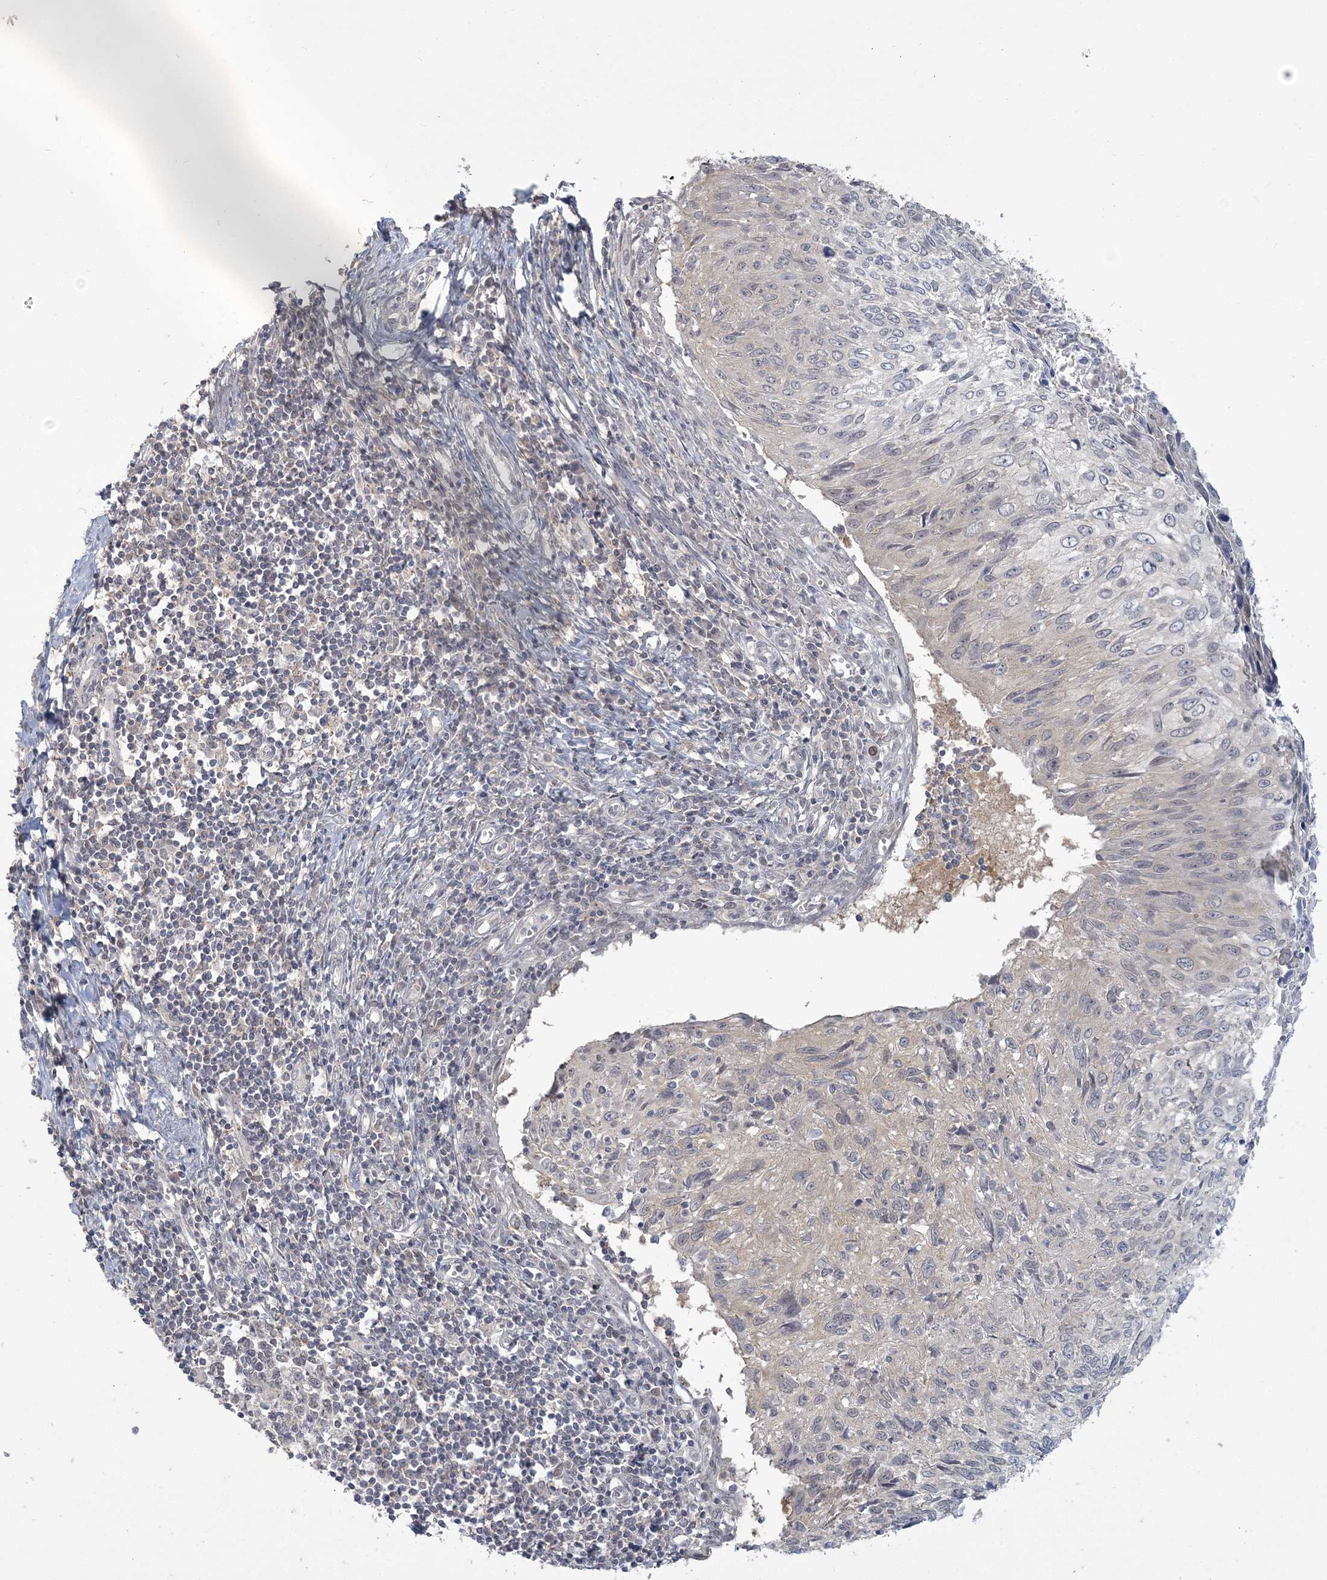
{"staining": {"intensity": "negative", "quantity": "none", "location": "none"}, "tissue": "cervical cancer", "cell_type": "Tumor cells", "image_type": "cancer", "snomed": [{"axis": "morphology", "description": "Squamous cell carcinoma, NOS"}, {"axis": "topography", "description": "Cervix"}], "caption": "High power microscopy image of an immunohistochemistry (IHC) image of cervical cancer, revealing no significant expression in tumor cells.", "gene": "ANKS1A", "patient": {"sex": "female", "age": 51}}